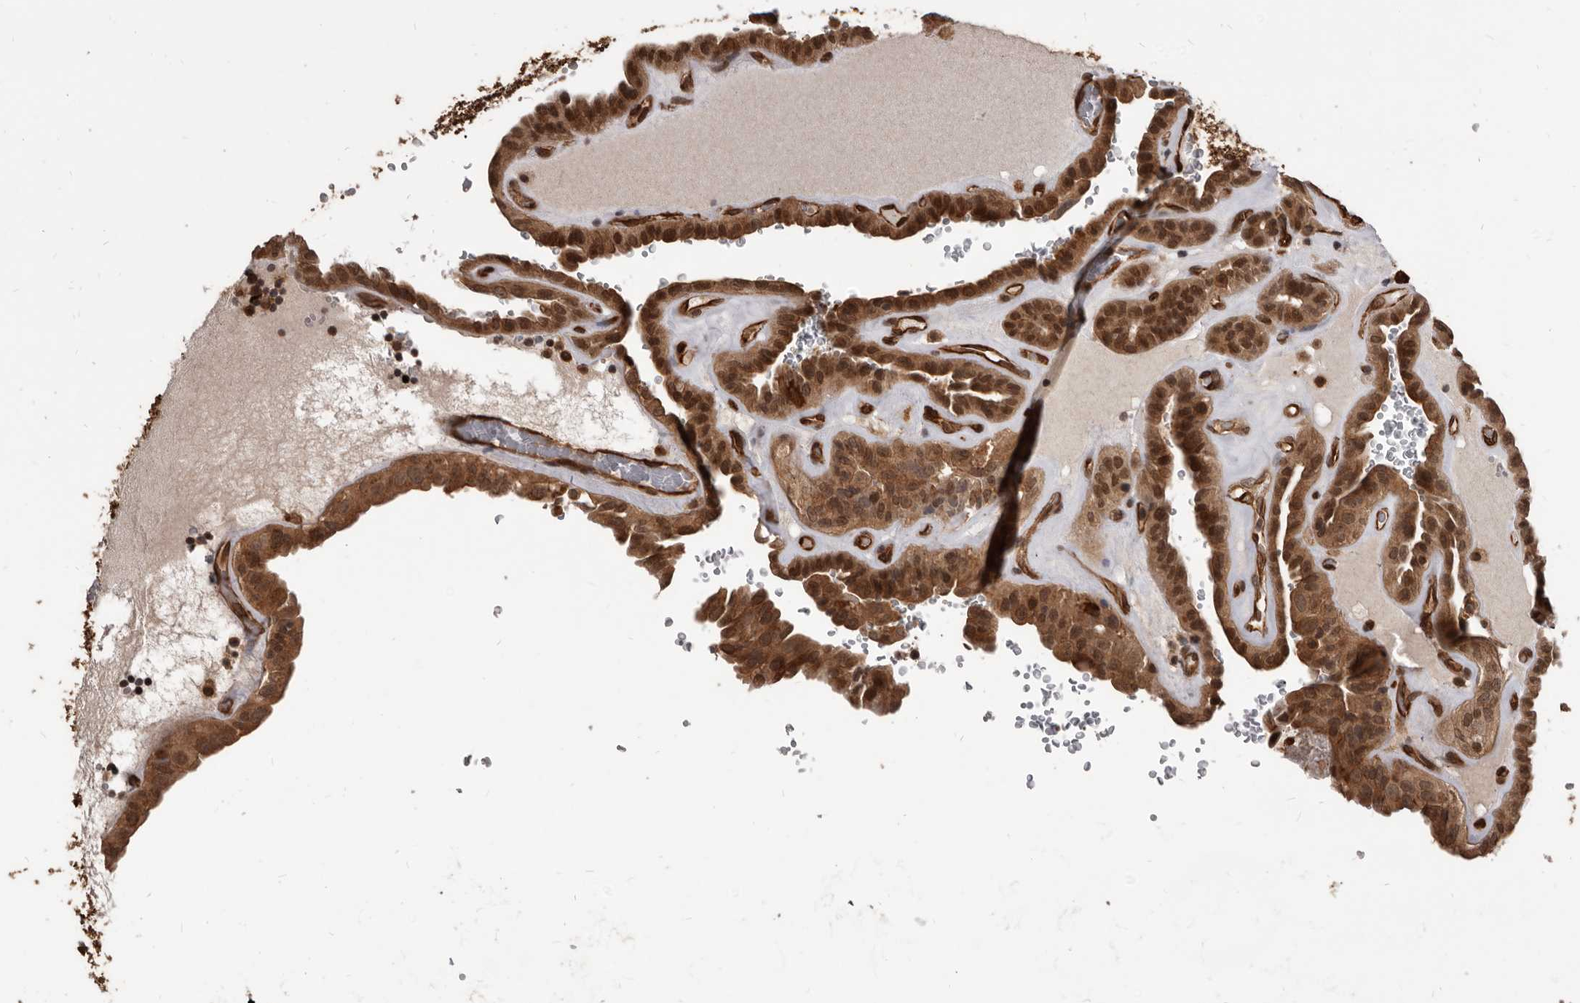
{"staining": {"intensity": "strong", "quantity": ">75%", "location": "cytoplasmic/membranous,nuclear"}, "tissue": "thyroid cancer", "cell_type": "Tumor cells", "image_type": "cancer", "snomed": [{"axis": "morphology", "description": "Papillary adenocarcinoma, NOS"}, {"axis": "topography", "description": "Thyroid gland"}], "caption": "Approximately >75% of tumor cells in papillary adenocarcinoma (thyroid) display strong cytoplasmic/membranous and nuclear protein positivity as visualized by brown immunohistochemical staining.", "gene": "ADAMTS20", "patient": {"sex": "male", "age": 77}}